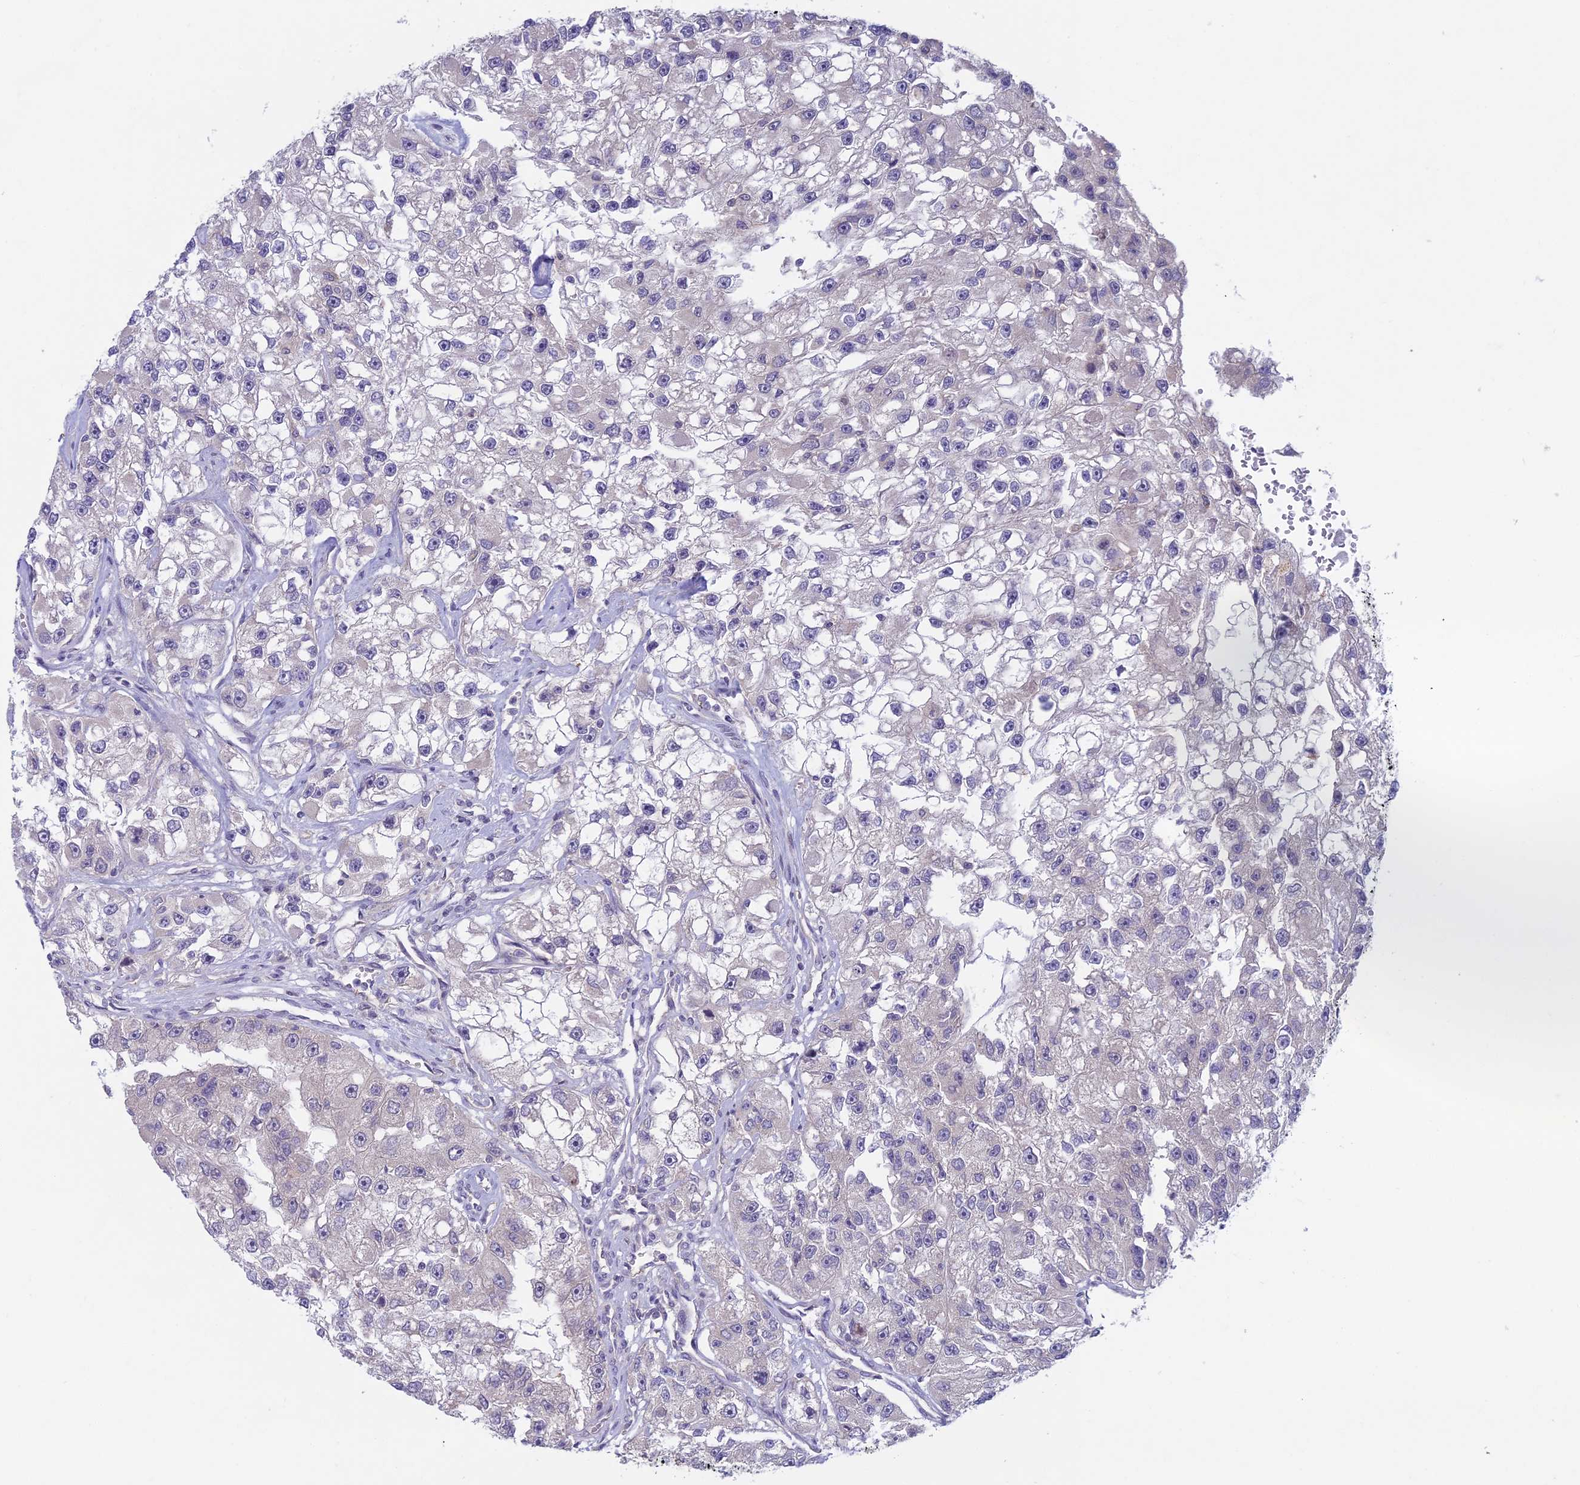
{"staining": {"intensity": "negative", "quantity": "none", "location": "none"}, "tissue": "renal cancer", "cell_type": "Tumor cells", "image_type": "cancer", "snomed": [{"axis": "morphology", "description": "Adenocarcinoma, NOS"}, {"axis": "topography", "description": "Kidney"}], "caption": "Human renal cancer stained for a protein using IHC shows no positivity in tumor cells.", "gene": "METTL26", "patient": {"sex": "male", "age": 63}}